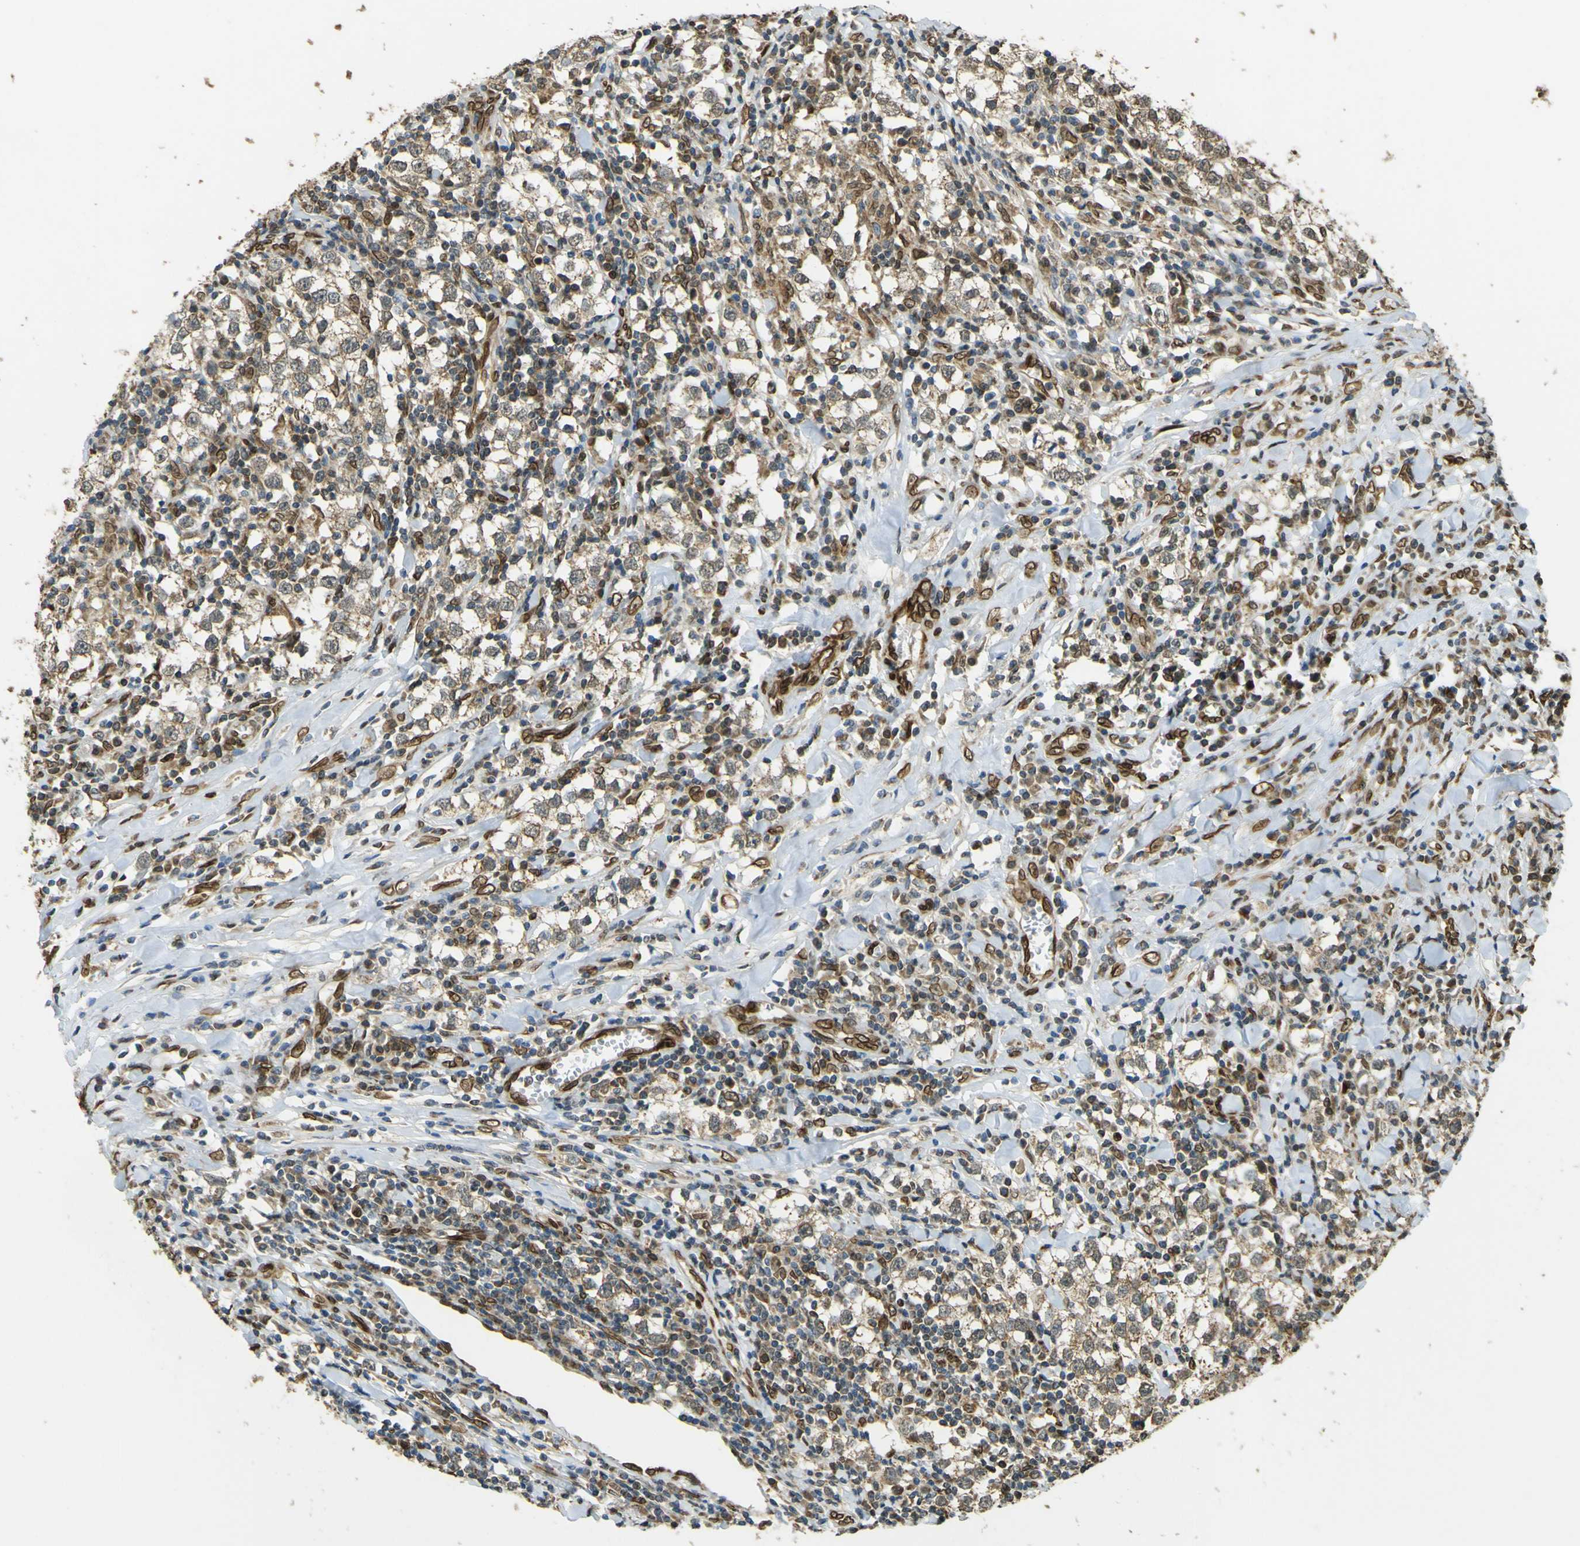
{"staining": {"intensity": "moderate", "quantity": ">75%", "location": "cytoplasmic/membranous"}, "tissue": "testis cancer", "cell_type": "Tumor cells", "image_type": "cancer", "snomed": [{"axis": "morphology", "description": "Seminoma, NOS"}, {"axis": "morphology", "description": "Carcinoma, Embryonal, NOS"}, {"axis": "topography", "description": "Testis"}], "caption": "Tumor cells reveal moderate cytoplasmic/membranous expression in about >75% of cells in testis seminoma.", "gene": "GALNT1", "patient": {"sex": "male", "age": 36}}